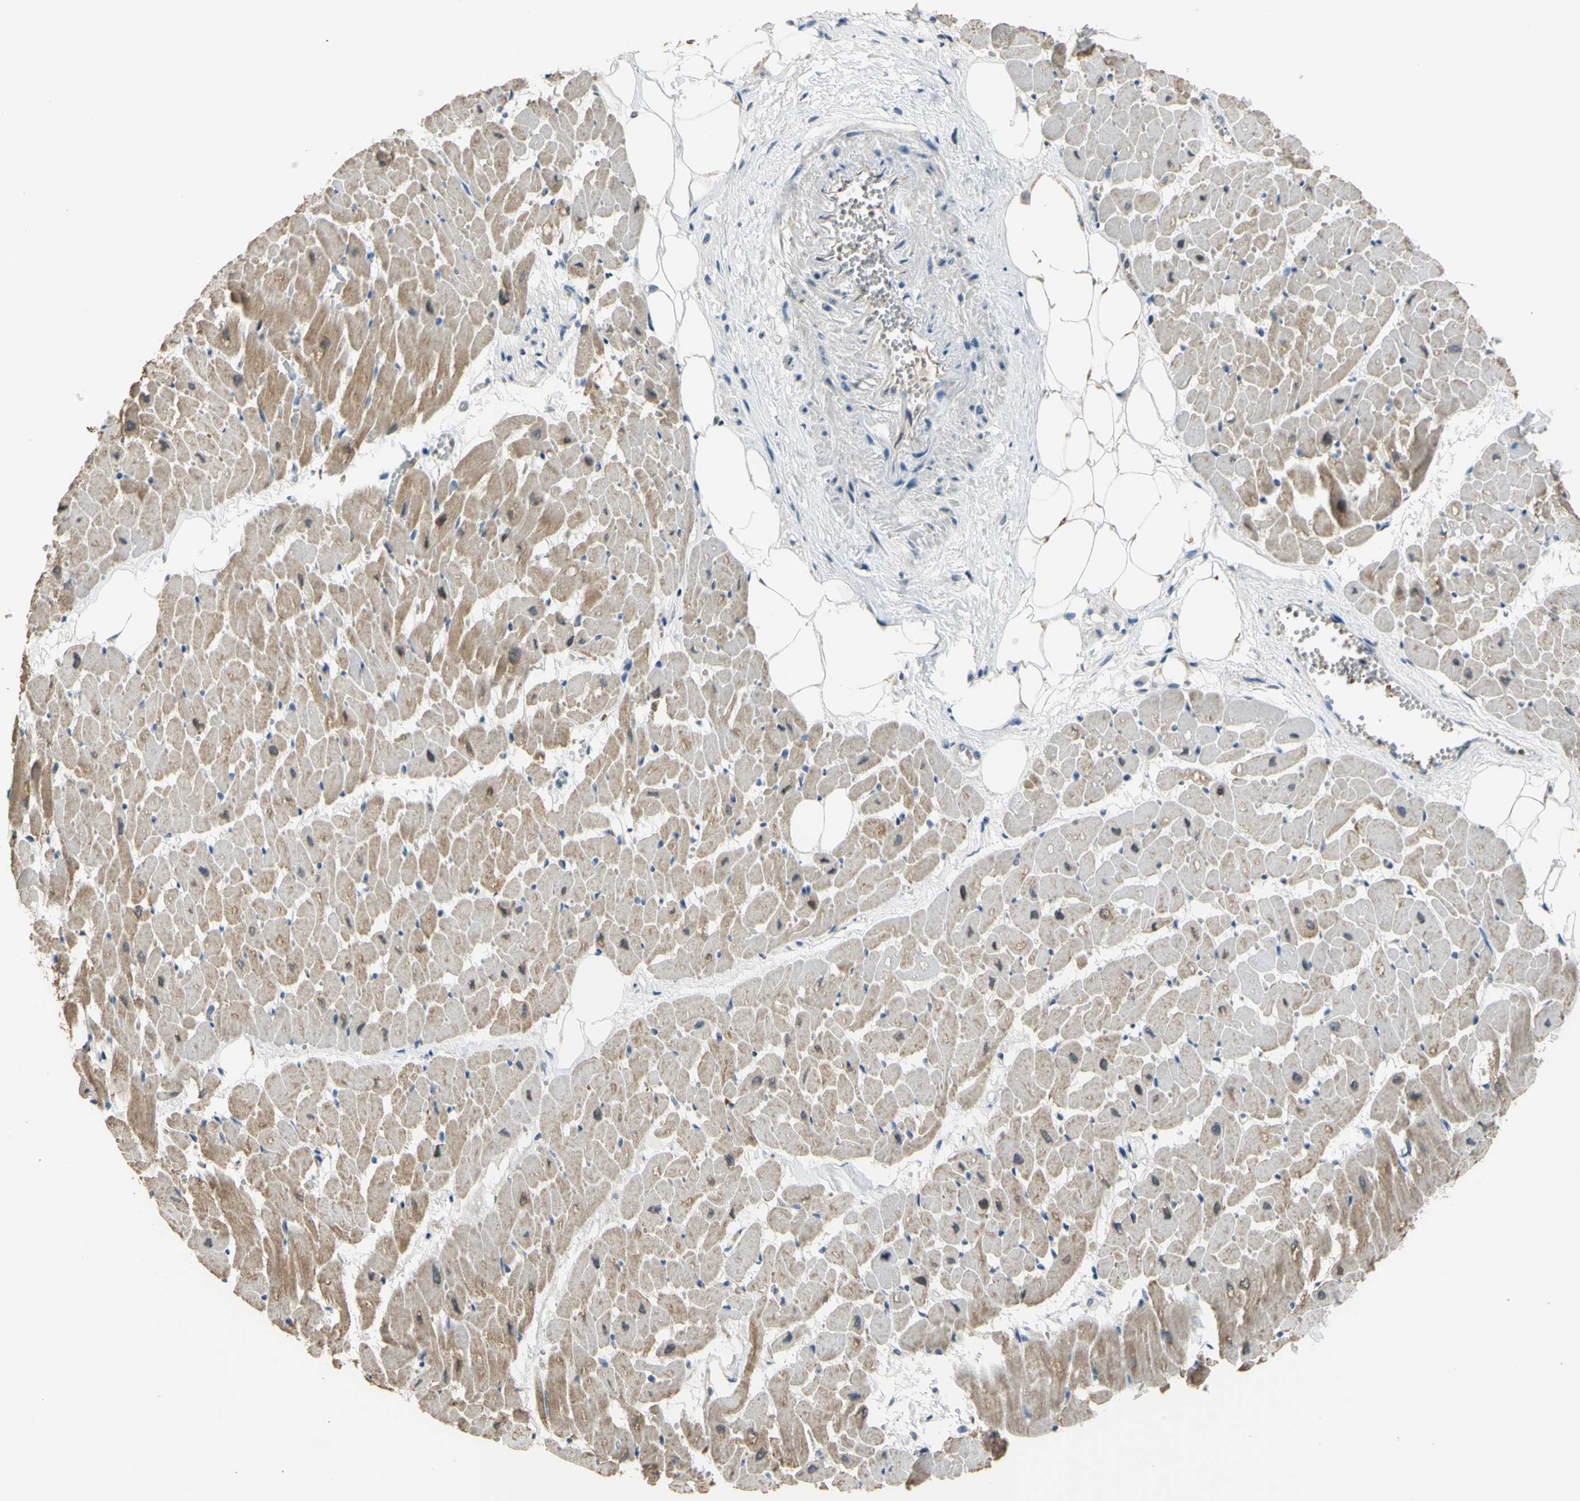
{"staining": {"intensity": "moderate", "quantity": "25%-75%", "location": "cytoplasmic/membranous"}, "tissue": "heart muscle", "cell_type": "Cardiomyocytes", "image_type": "normal", "snomed": [{"axis": "morphology", "description": "Normal tissue, NOS"}, {"axis": "topography", "description": "Heart"}], "caption": "Unremarkable heart muscle shows moderate cytoplasmic/membranous staining in approximately 25%-75% of cardiomyocytes Nuclei are stained in blue..", "gene": "ZNF184", "patient": {"sex": "female", "age": 19}}